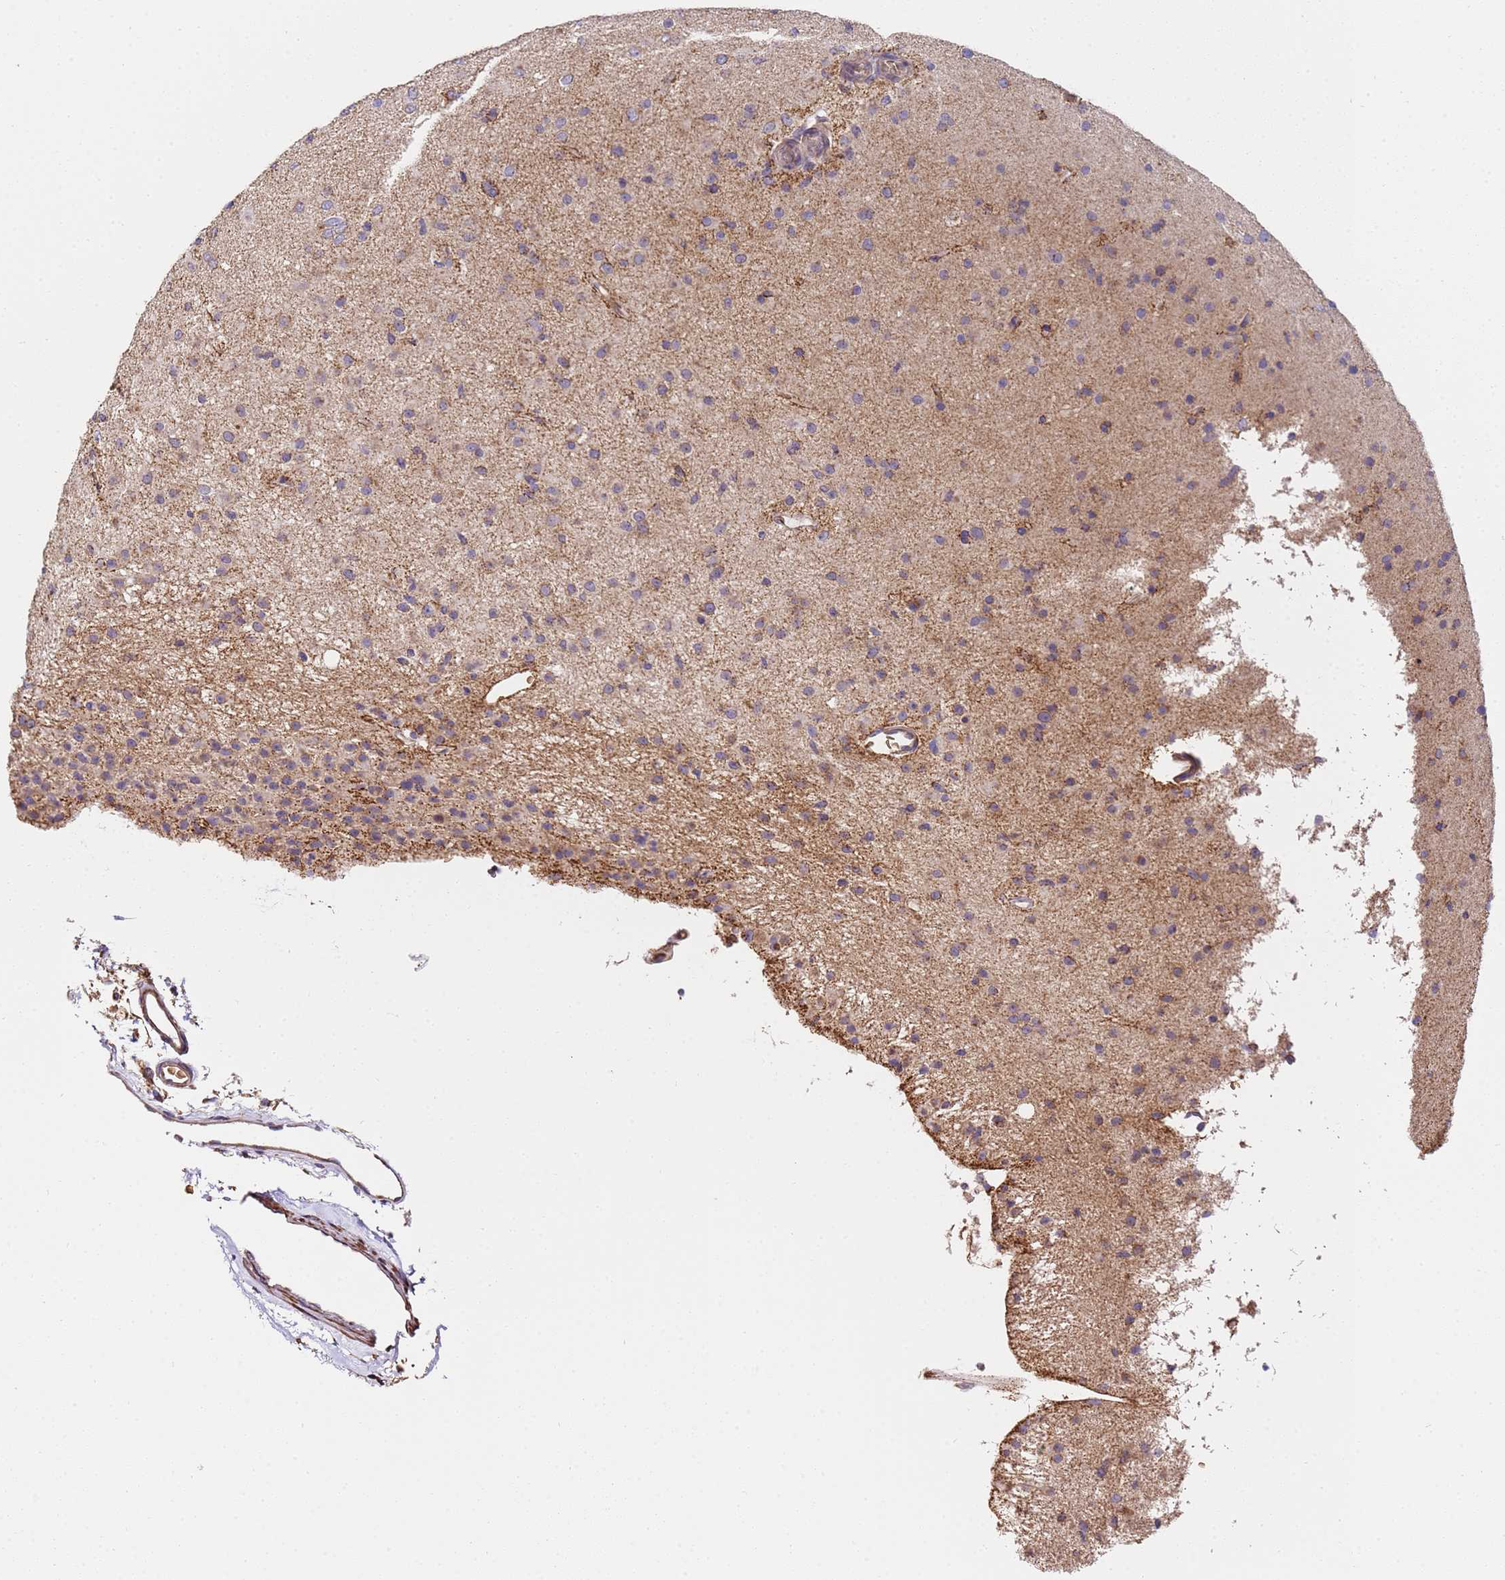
{"staining": {"intensity": "moderate", "quantity": "<25%", "location": "cytoplasmic/membranous"}, "tissue": "glioma", "cell_type": "Tumor cells", "image_type": "cancer", "snomed": [{"axis": "morphology", "description": "Glioma, malignant, Low grade"}, {"axis": "topography", "description": "Brain"}], "caption": "Protein staining demonstrates moderate cytoplasmic/membranous positivity in about <25% of tumor cells in glioma.", "gene": "LRRIQ1", "patient": {"sex": "male", "age": 65}}